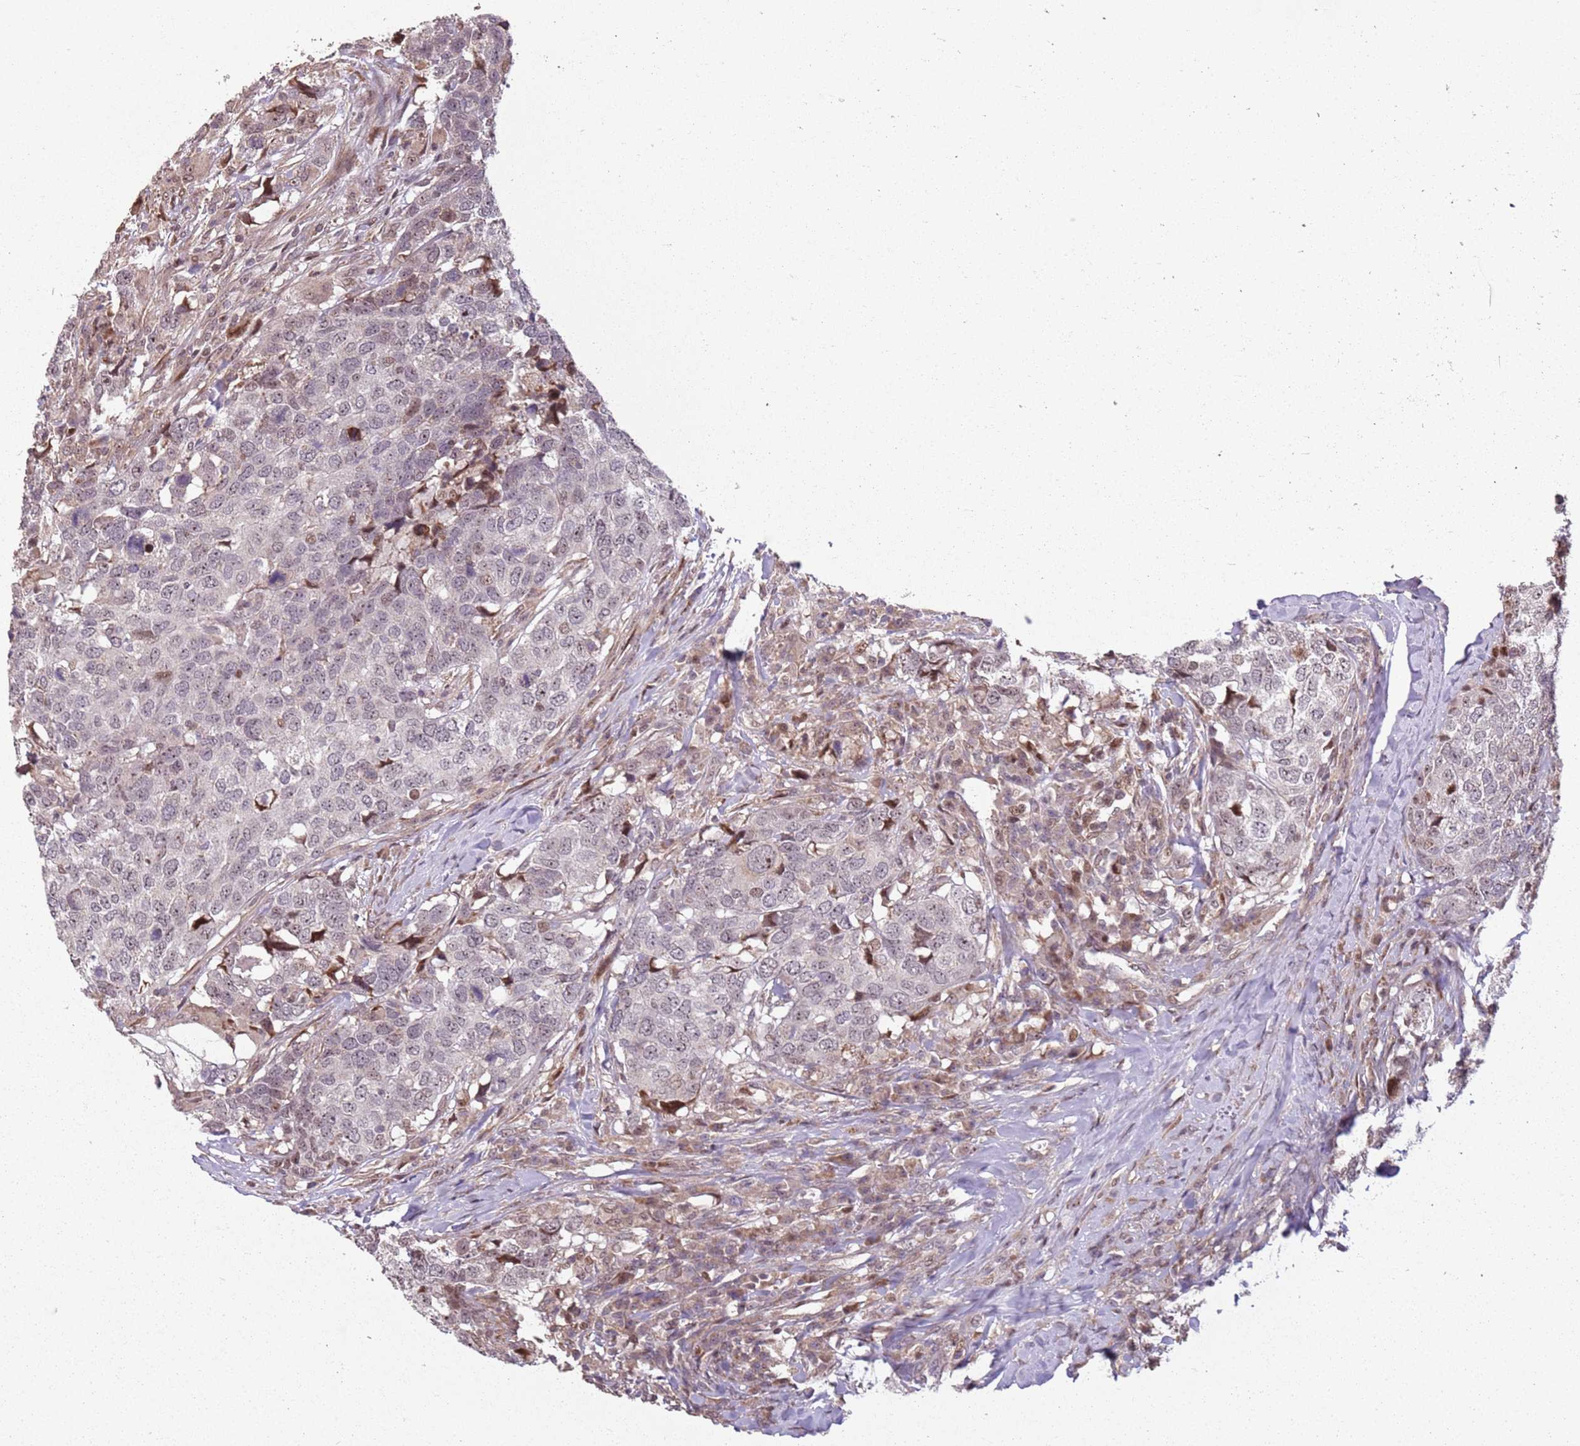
{"staining": {"intensity": "weak", "quantity": "25%-75%", "location": "nuclear"}, "tissue": "head and neck cancer", "cell_type": "Tumor cells", "image_type": "cancer", "snomed": [{"axis": "morphology", "description": "Normal tissue, NOS"}, {"axis": "morphology", "description": "Squamous cell carcinoma, NOS"}, {"axis": "topography", "description": "Skeletal muscle"}, {"axis": "topography", "description": "Vascular tissue"}, {"axis": "topography", "description": "Peripheral nerve tissue"}, {"axis": "topography", "description": "Head-Neck"}], "caption": "Protein staining of head and neck cancer tissue exhibits weak nuclear expression in approximately 25%-75% of tumor cells.", "gene": "CHURC1", "patient": {"sex": "male", "age": 66}}